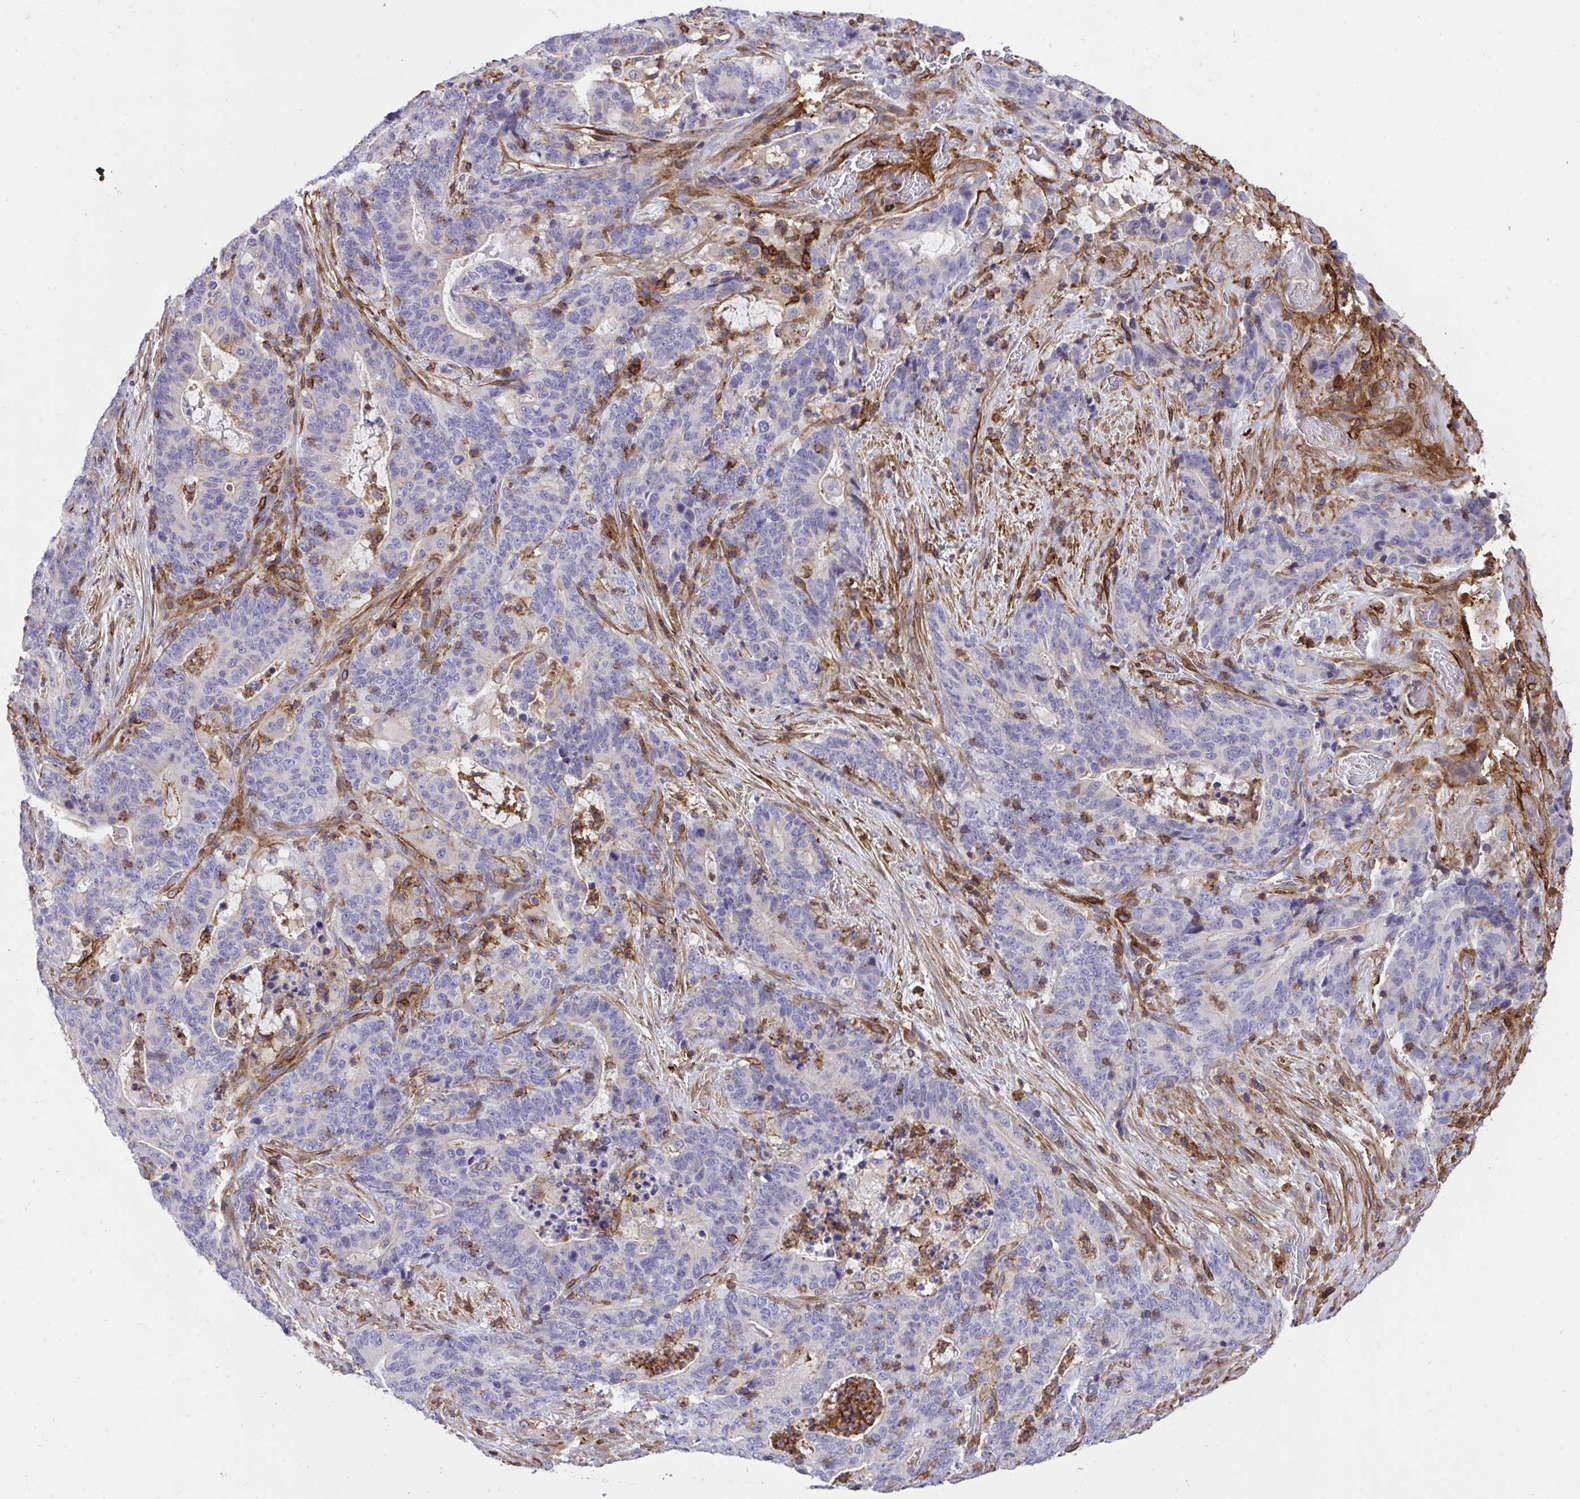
{"staining": {"intensity": "negative", "quantity": "none", "location": "none"}, "tissue": "stomach cancer", "cell_type": "Tumor cells", "image_type": "cancer", "snomed": [{"axis": "morphology", "description": "Normal tissue, NOS"}, {"axis": "morphology", "description": "Adenocarcinoma, NOS"}, {"axis": "topography", "description": "Stomach"}], "caption": "Tumor cells are negative for brown protein staining in adenocarcinoma (stomach). (DAB (3,3'-diaminobenzidine) immunohistochemistry (IHC), high magnification).", "gene": "ERI1", "patient": {"sex": "female", "age": 64}}